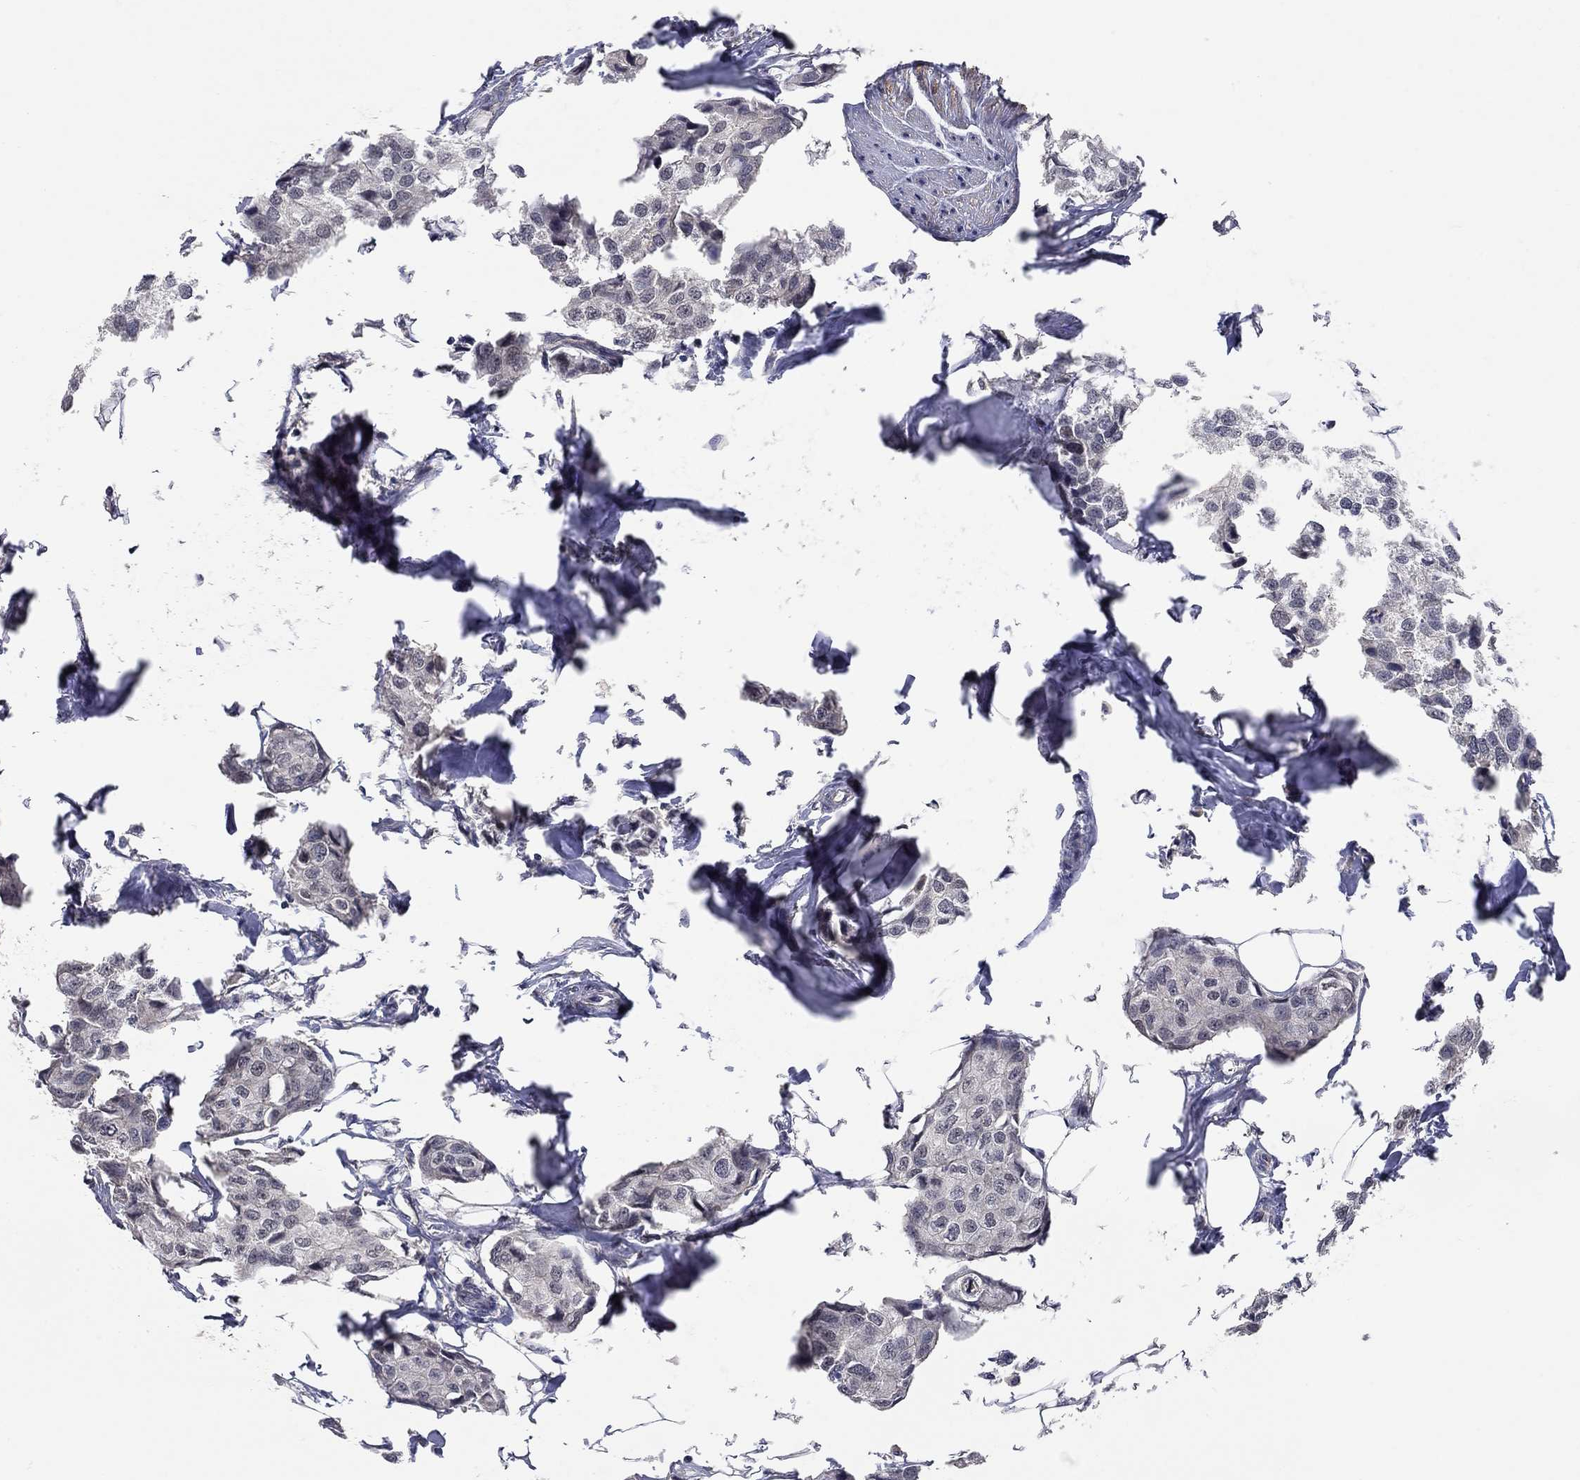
{"staining": {"intensity": "negative", "quantity": "none", "location": "none"}, "tissue": "breast cancer", "cell_type": "Tumor cells", "image_type": "cancer", "snomed": [{"axis": "morphology", "description": "Duct carcinoma"}, {"axis": "topography", "description": "Breast"}], "caption": "There is no significant positivity in tumor cells of infiltrating ductal carcinoma (breast).", "gene": "WASF3", "patient": {"sex": "female", "age": 80}}